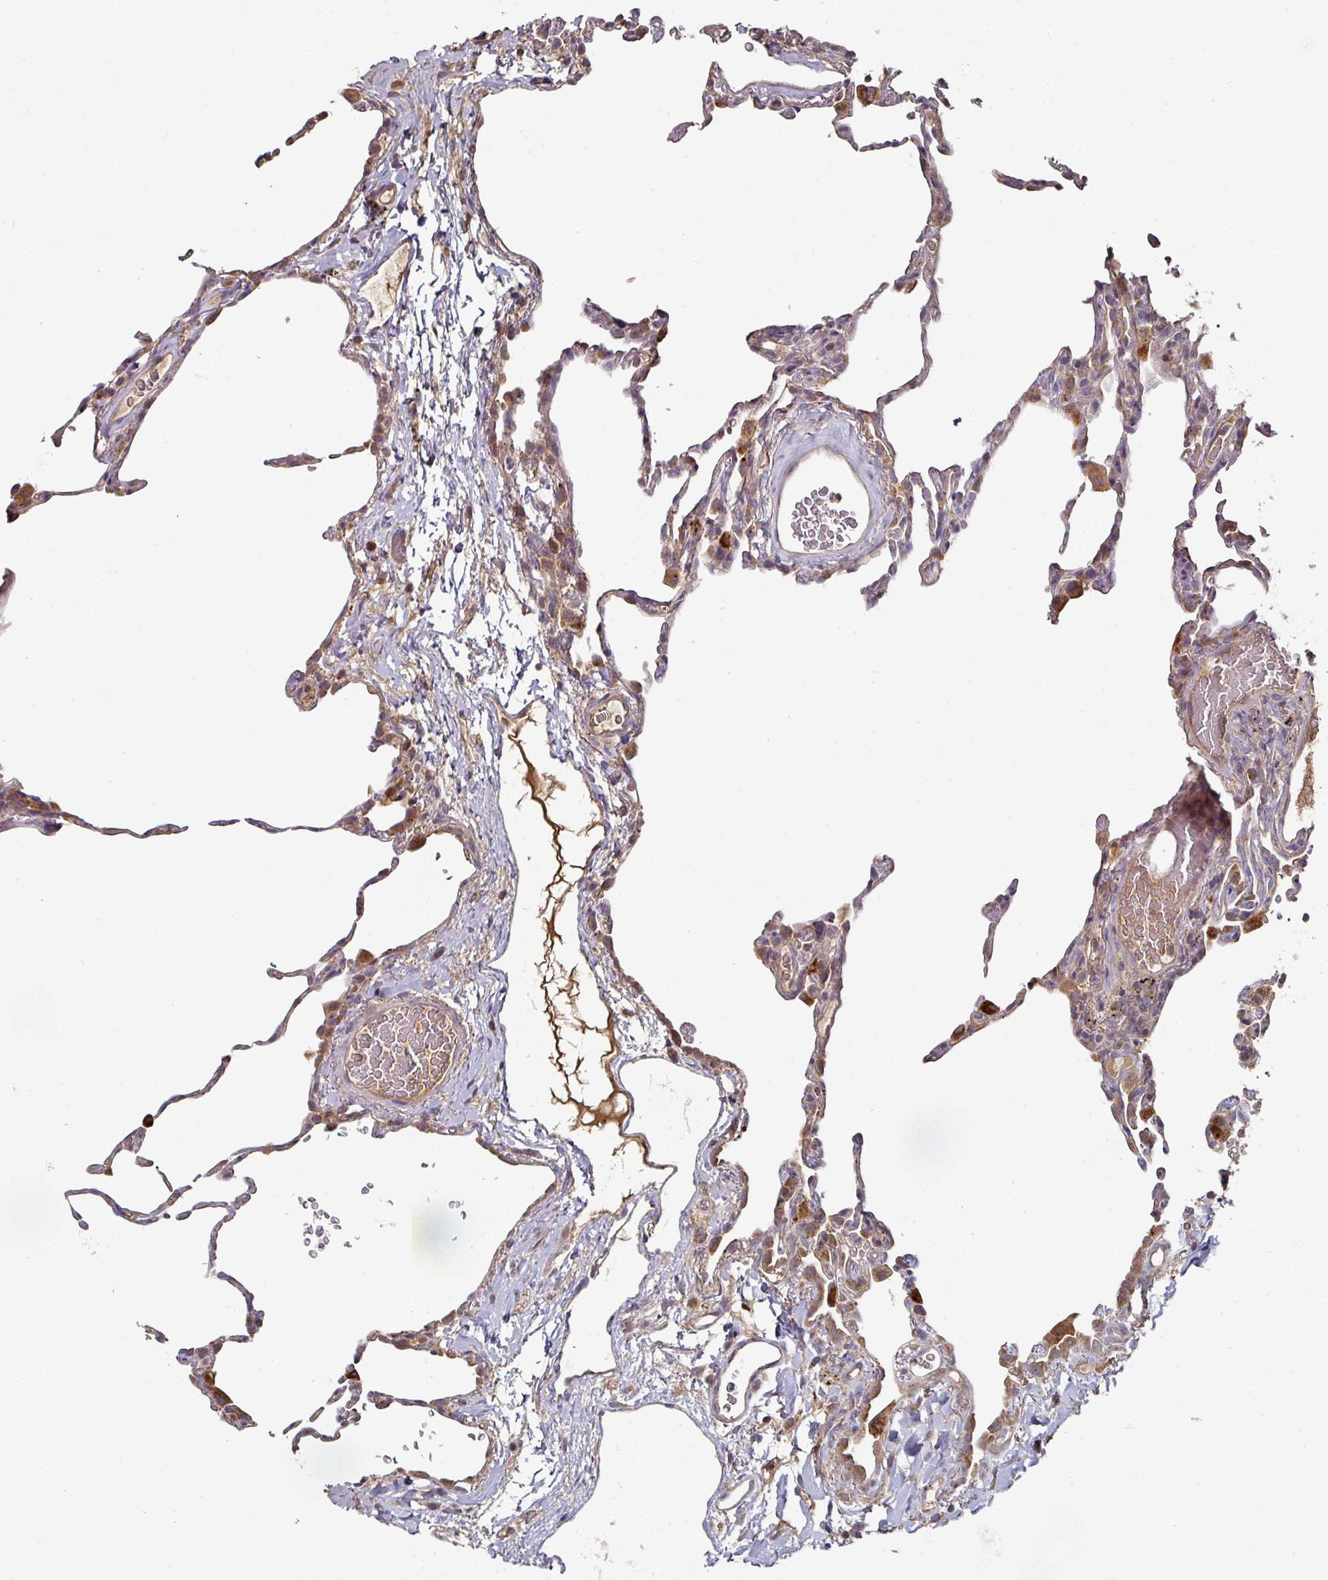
{"staining": {"intensity": "moderate", "quantity": "25%-75%", "location": "cytoplasmic/membranous"}, "tissue": "lung", "cell_type": "Alveolar cells", "image_type": "normal", "snomed": [{"axis": "morphology", "description": "Normal tissue, NOS"}, {"axis": "topography", "description": "Lung"}], "caption": "Immunohistochemistry (DAB (3,3'-diaminobenzidine)) staining of normal human lung exhibits moderate cytoplasmic/membranous protein staining in about 25%-75% of alveolar cells. (IHC, brightfield microscopy, high magnification).", "gene": "DNAJC7", "patient": {"sex": "female", "age": 57}}